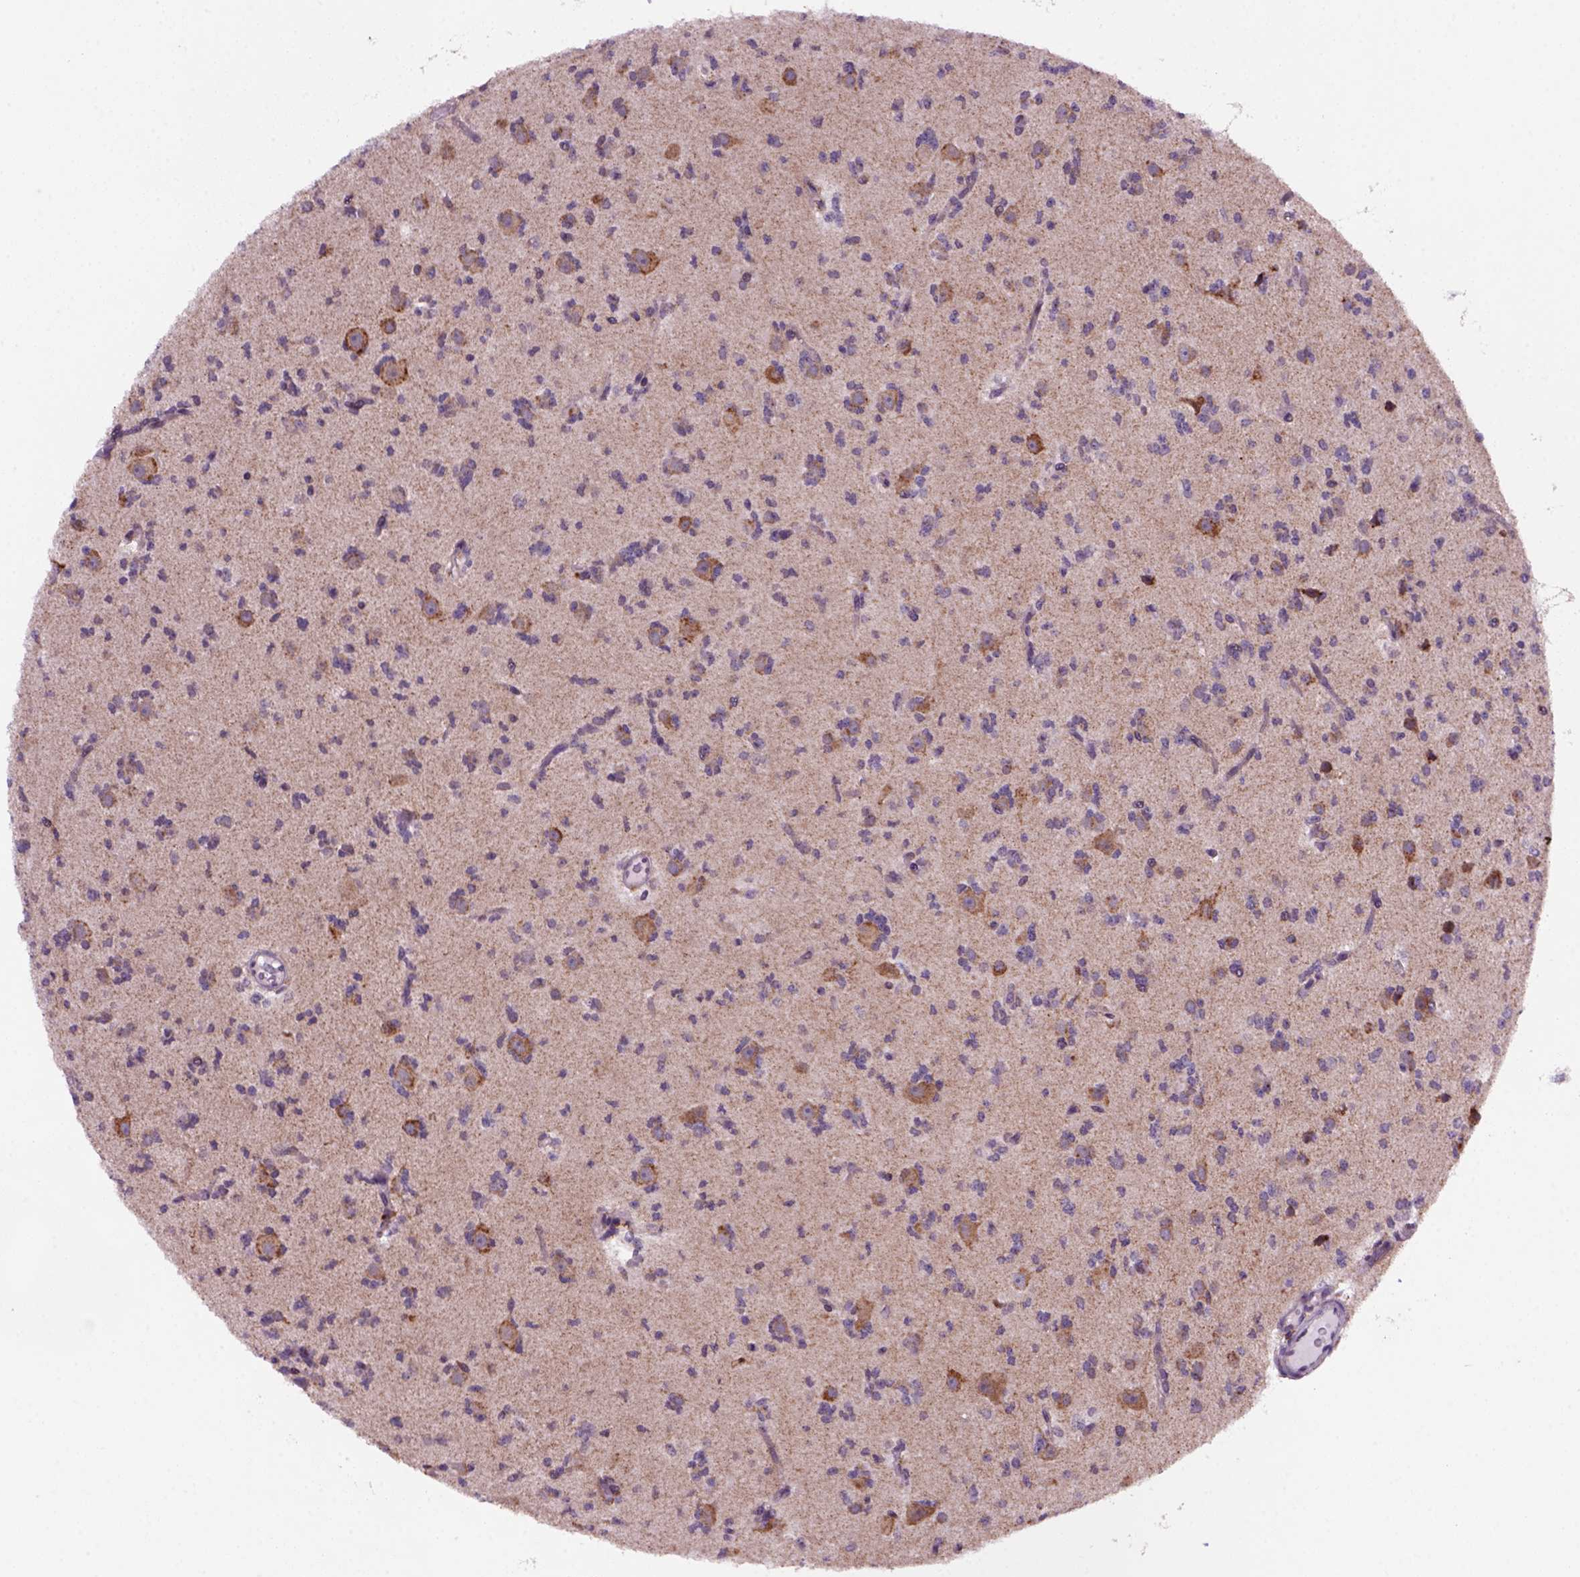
{"staining": {"intensity": "moderate", "quantity": "<25%", "location": "cytoplasmic/membranous"}, "tissue": "glioma", "cell_type": "Tumor cells", "image_type": "cancer", "snomed": [{"axis": "morphology", "description": "Glioma, malignant, Low grade"}, {"axis": "topography", "description": "Brain"}], "caption": "The photomicrograph displays a brown stain indicating the presence of a protein in the cytoplasmic/membranous of tumor cells in low-grade glioma (malignant). (DAB IHC, brown staining for protein, blue staining for nuclei).", "gene": "FZD7", "patient": {"sex": "male", "age": 27}}